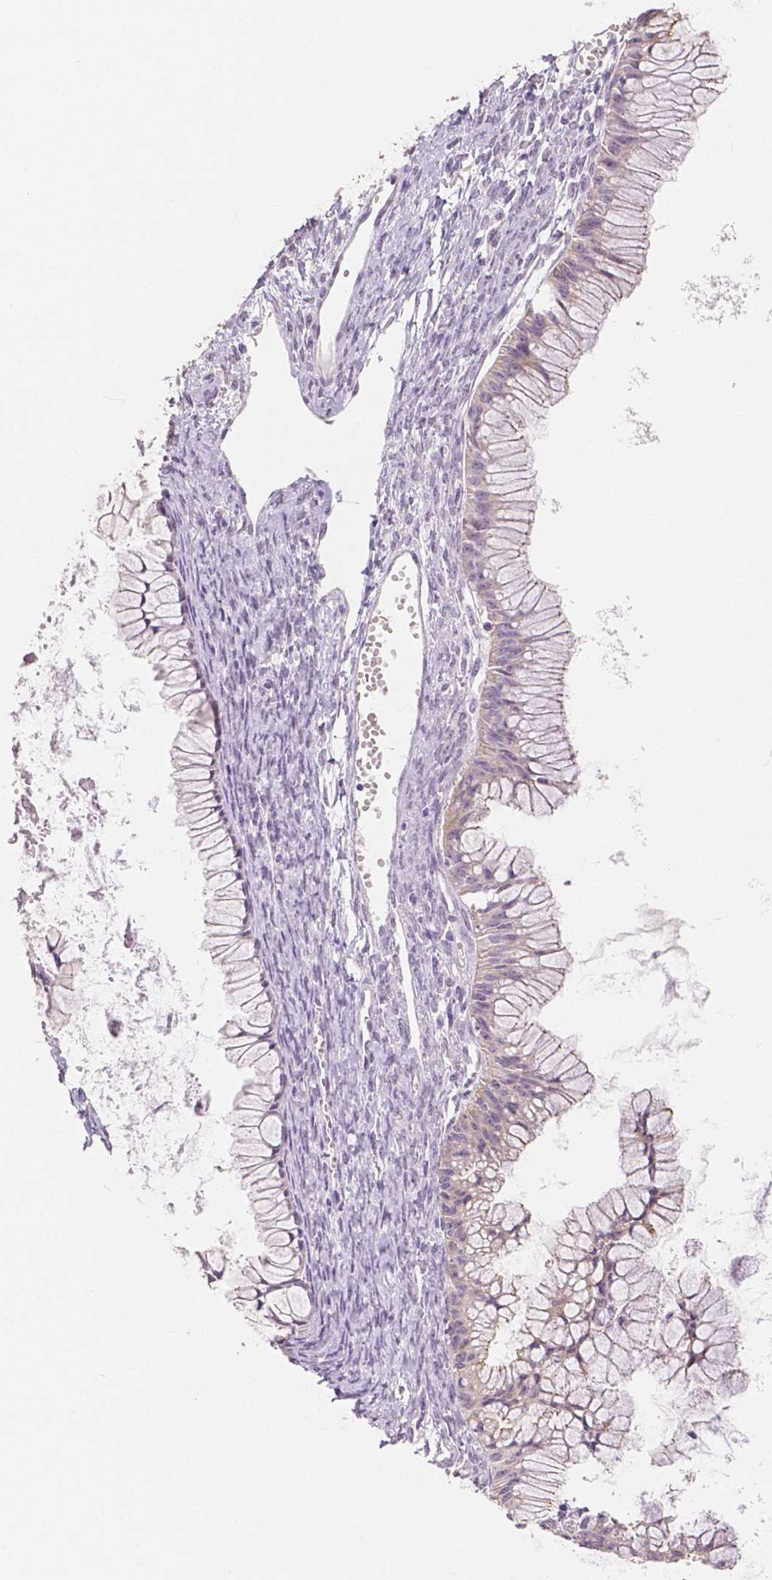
{"staining": {"intensity": "weak", "quantity": ">75%", "location": "cytoplasmic/membranous"}, "tissue": "ovarian cancer", "cell_type": "Tumor cells", "image_type": "cancer", "snomed": [{"axis": "morphology", "description": "Cystadenocarcinoma, mucinous, NOS"}, {"axis": "topography", "description": "Ovary"}], "caption": "Protein staining of mucinous cystadenocarcinoma (ovarian) tissue exhibits weak cytoplasmic/membranous staining in about >75% of tumor cells.", "gene": "OCLN", "patient": {"sex": "female", "age": 41}}